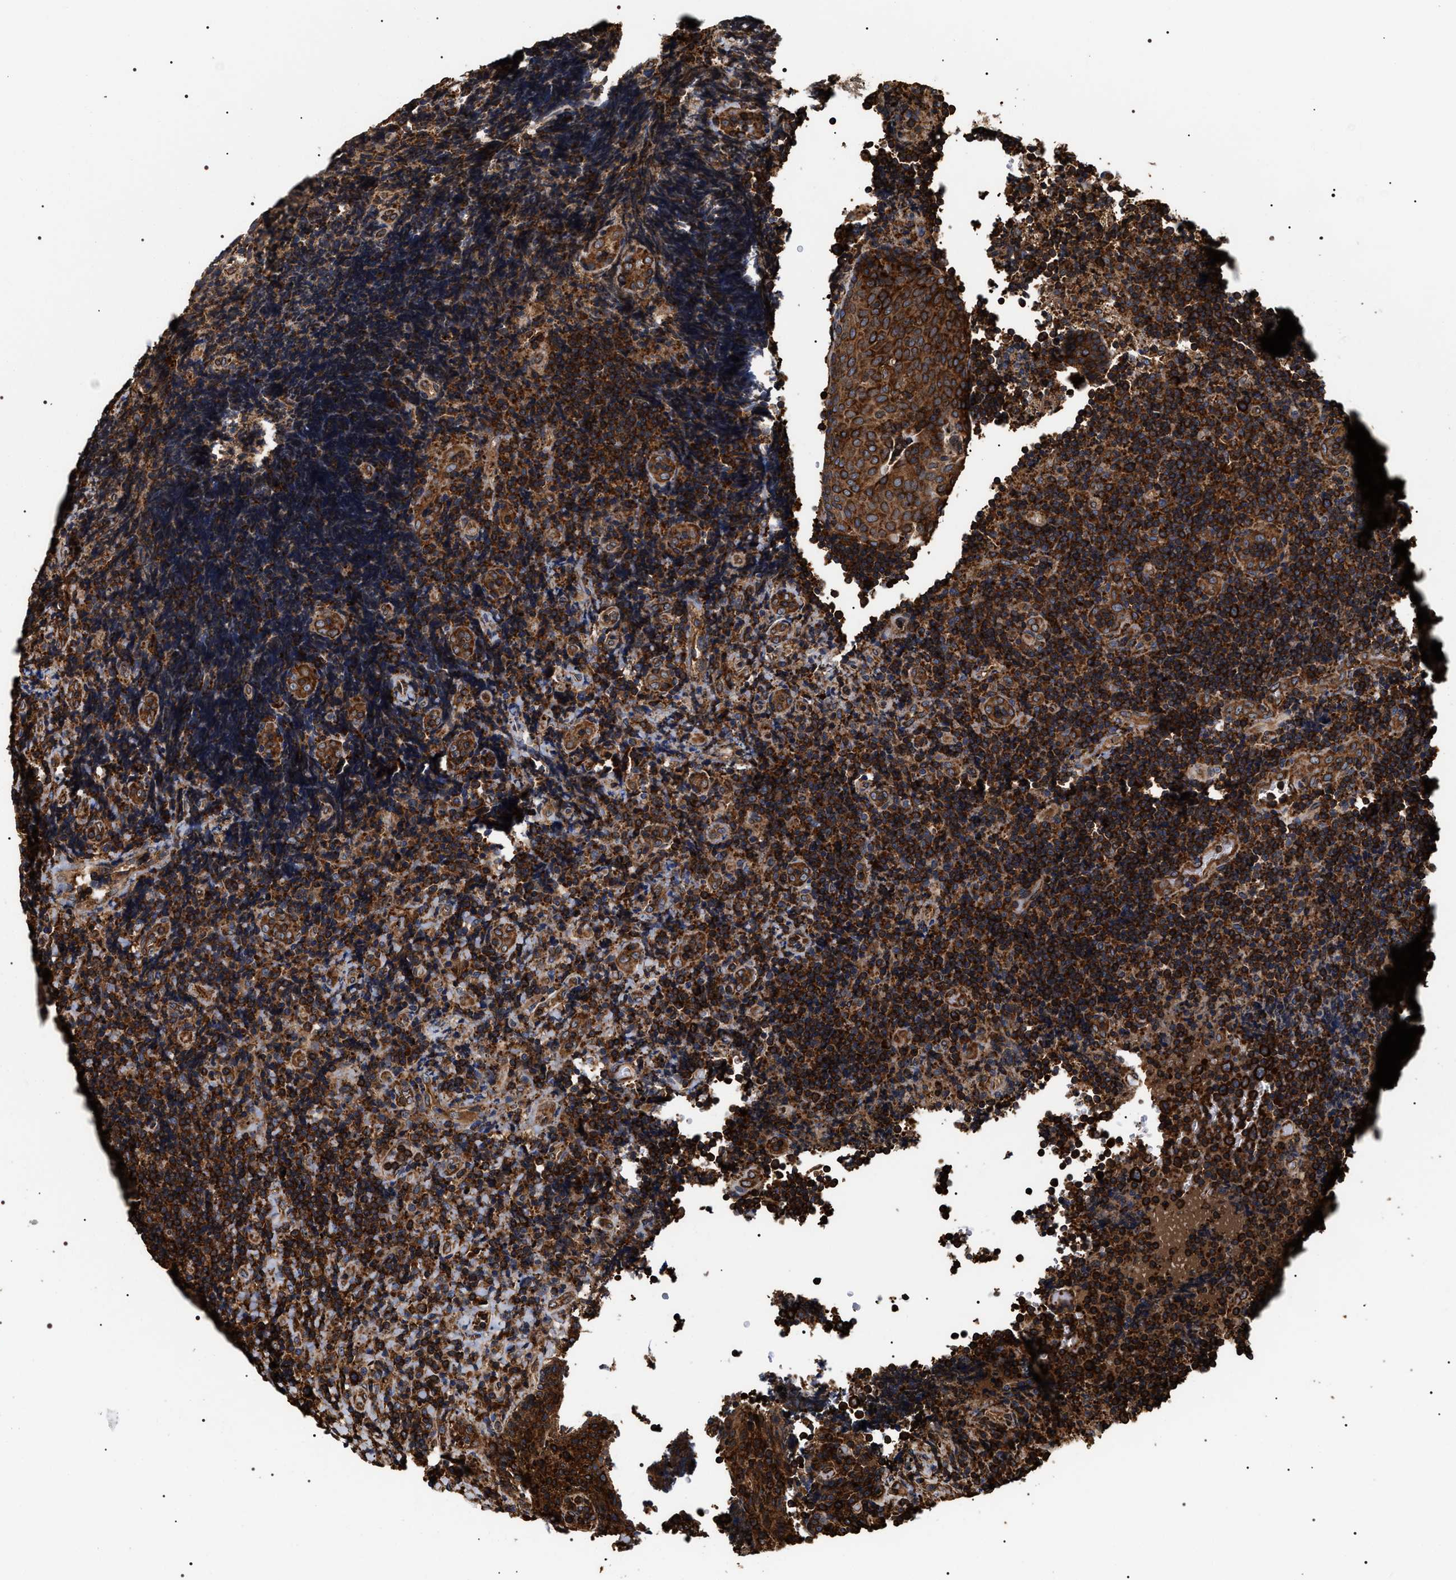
{"staining": {"intensity": "strong", "quantity": ">75%", "location": "cytoplasmic/membranous"}, "tissue": "lymphoma", "cell_type": "Tumor cells", "image_type": "cancer", "snomed": [{"axis": "morphology", "description": "Malignant lymphoma, non-Hodgkin's type, High grade"}, {"axis": "topography", "description": "Tonsil"}], "caption": "About >75% of tumor cells in lymphoma demonstrate strong cytoplasmic/membranous protein expression as visualized by brown immunohistochemical staining.", "gene": "SERBP1", "patient": {"sex": "female", "age": 36}}